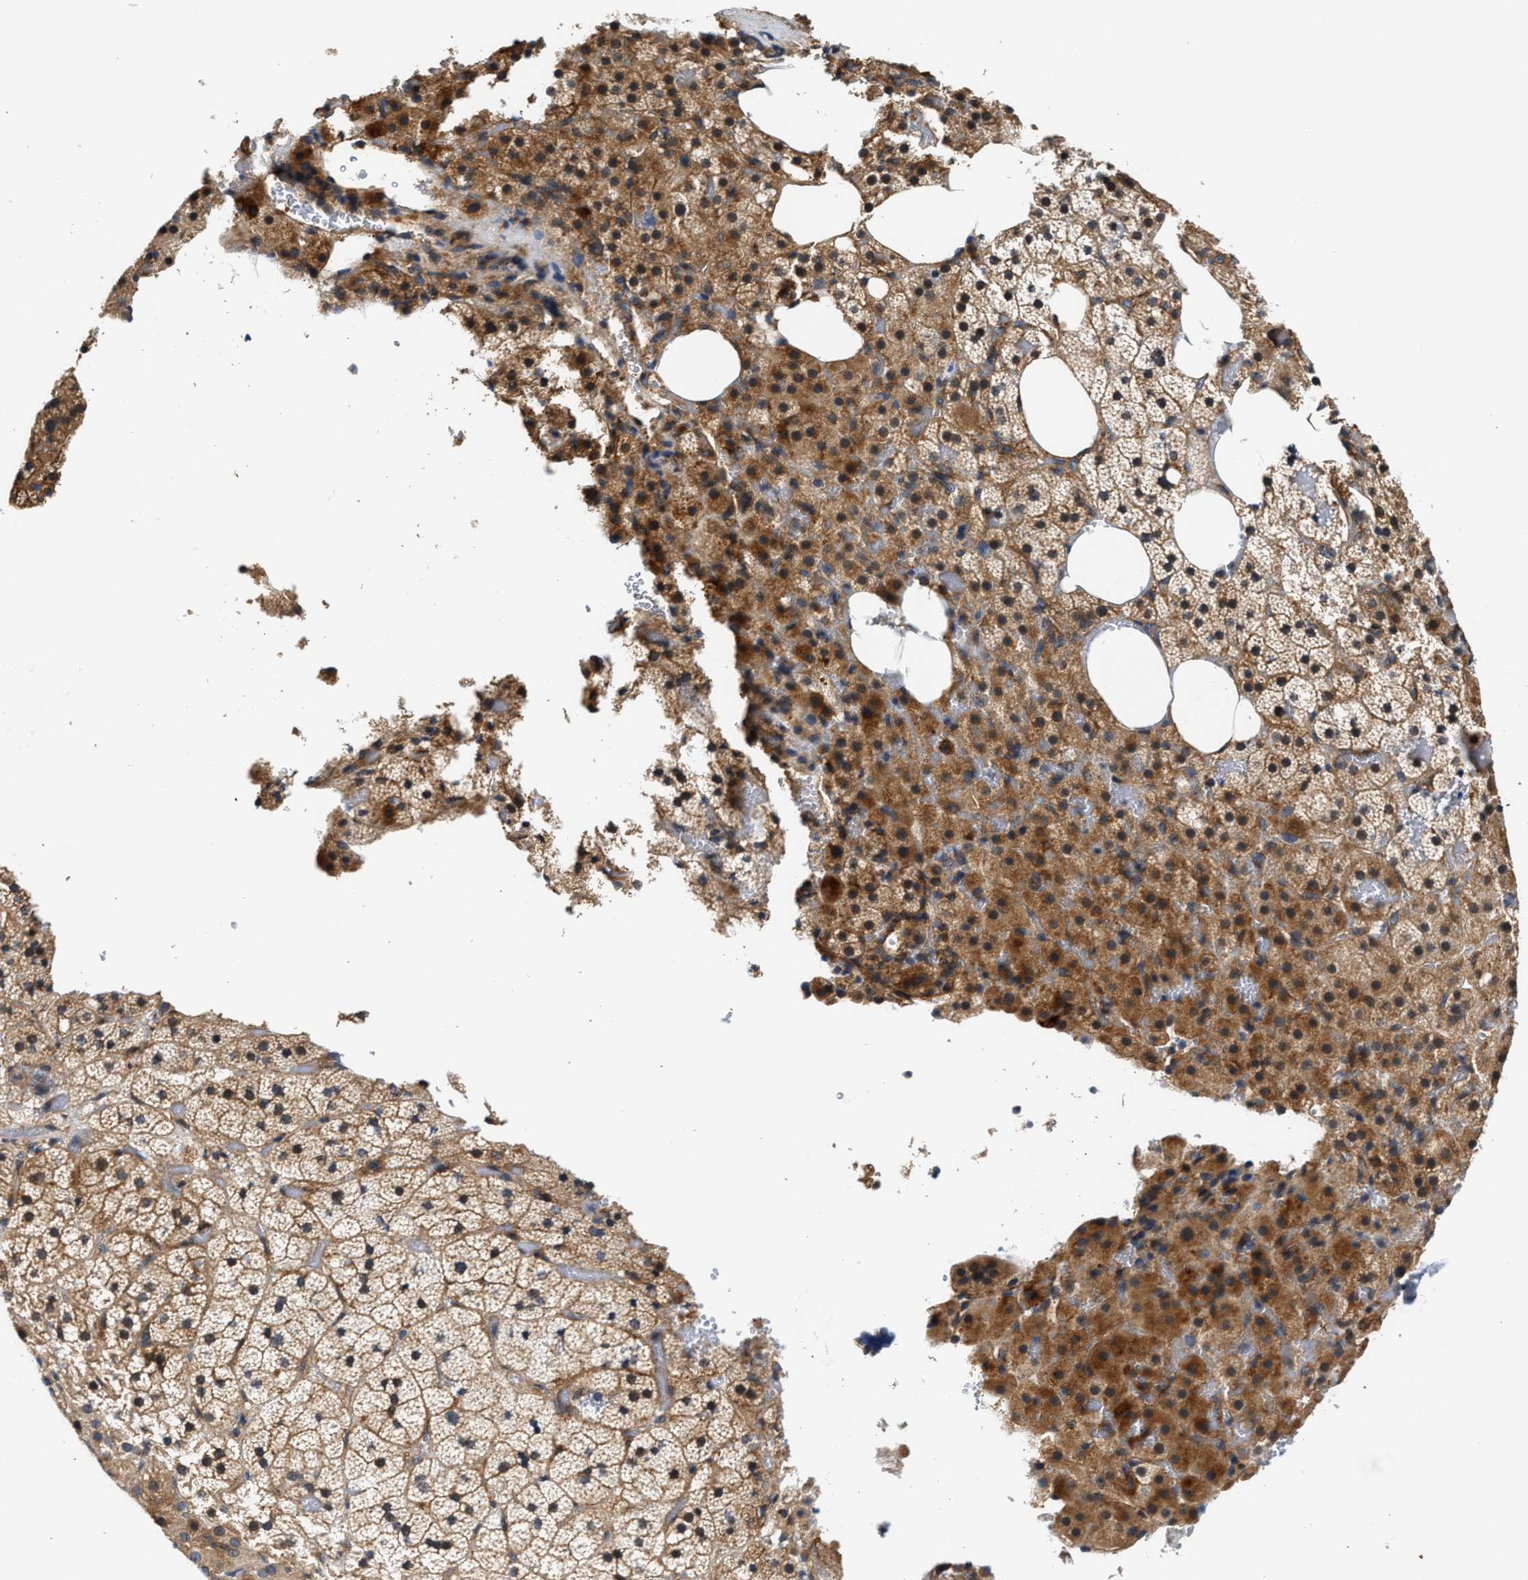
{"staining": {"intensity": "moderate", "quantity": "25%-75%", "location": "cytoplasmic/membranous"}, "tissue": "adrenal gland", "cell_type": "Glandular cells", "image_type": "normal", "snomed": [{"axis": "morphology", "description": "Normal tissue, NOS"}, {"axis": "topography", "description": "Adrenal gland"}], "caption": "An immunohistochemistry image of normal tissue is shown. Protein staining in brown labels moderate cytoplasmic/membranous positivity in adrenal gland within glandular cells.", "gene": "TEX2", "patient": {"sex": "female", "age": 59}}